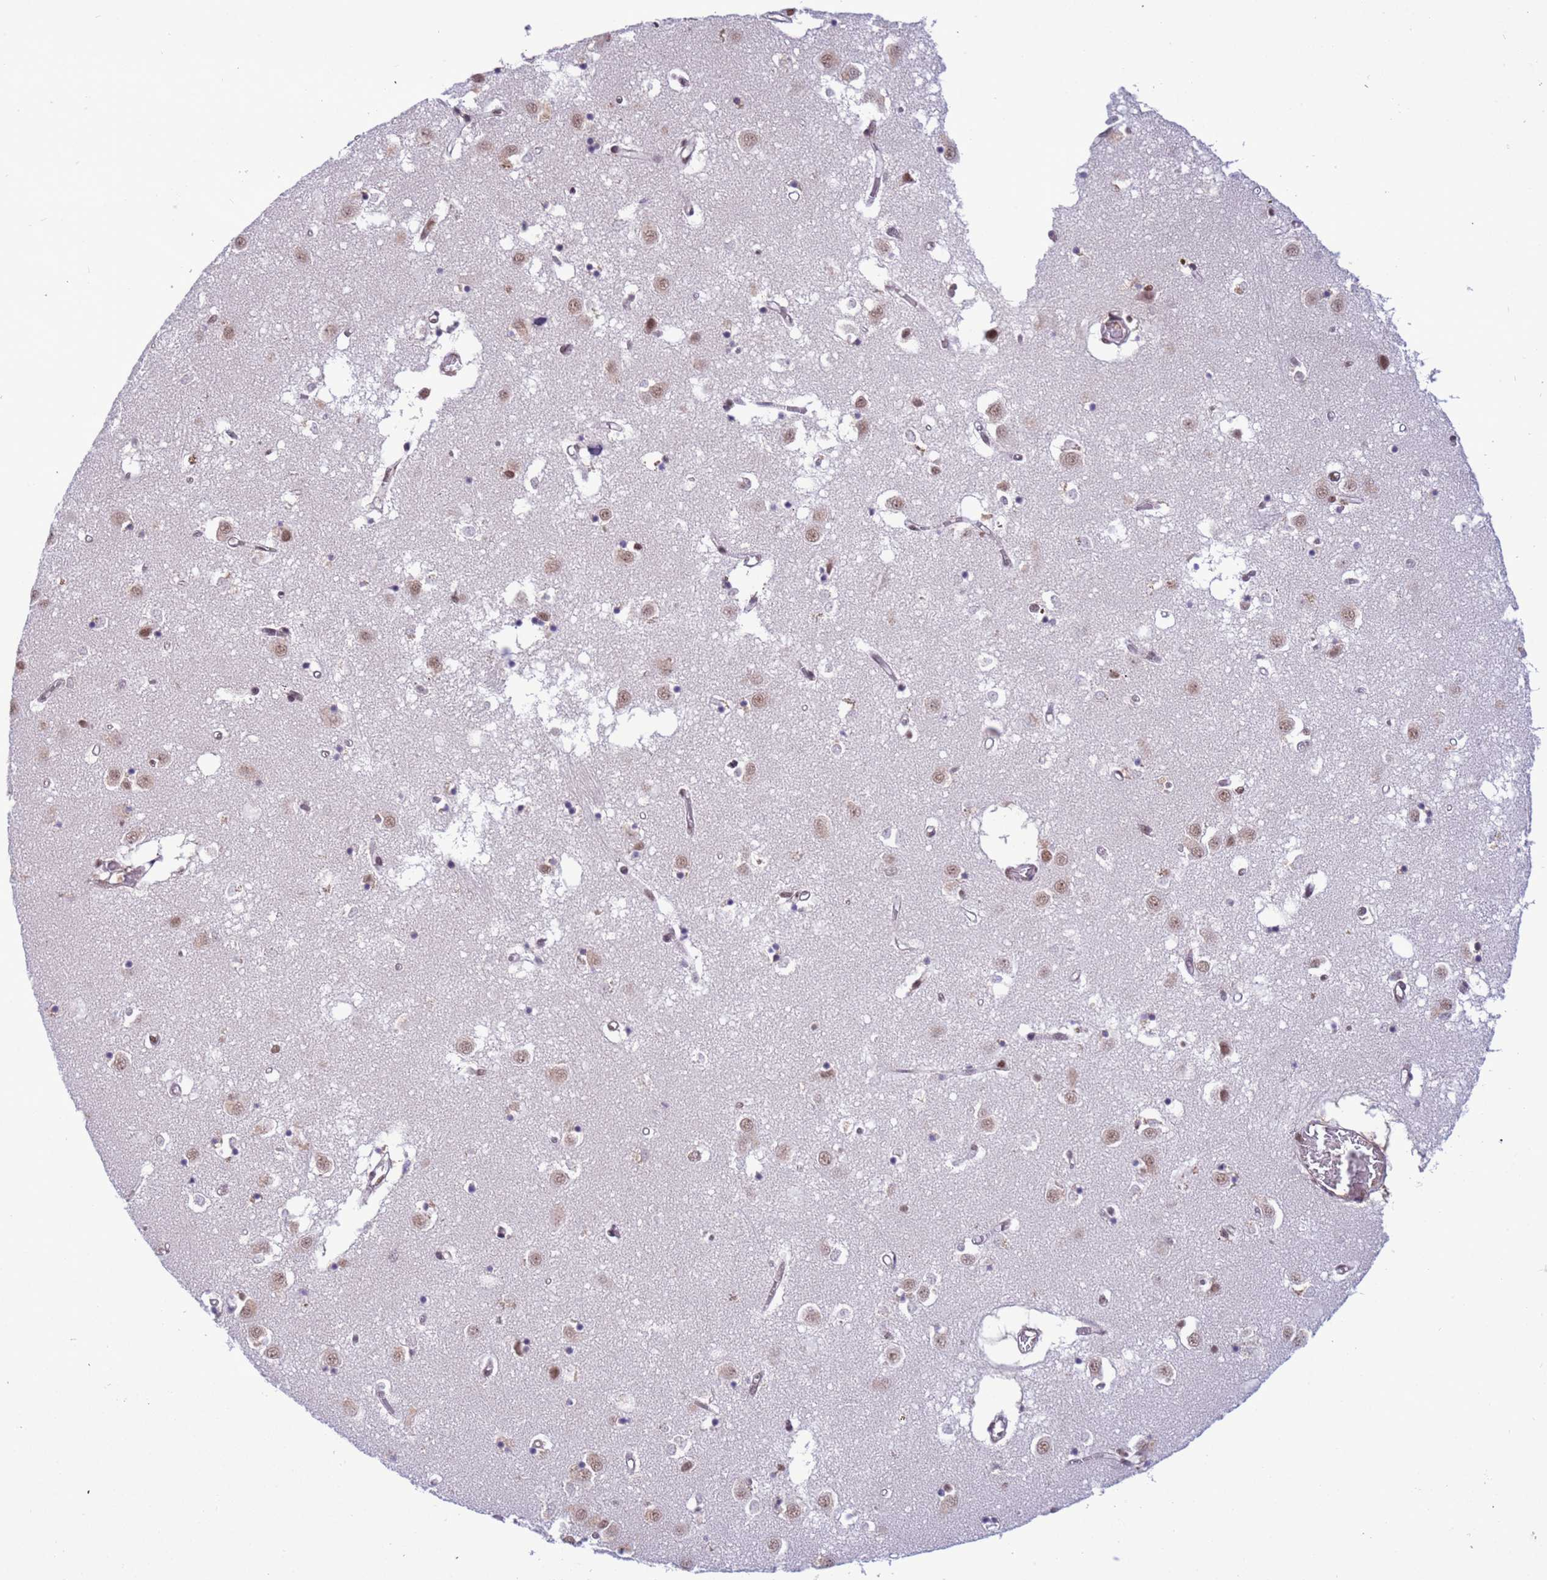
{"staining": {"intensity": "moderate", "quantity": "25%-75%", "location": "nuclear"}, "tissue": "caudate", "cell_type": "Glial cells", "image_type": "normal", "snomed": [{"axis": "morphology", "description": "Normal tissue, NOS"}, {"axis": "topography", "description": "Lateral ventricle wall"}], "caption": "Glial cells show medium levels of moderate nuclear expression in about 25%-75% of cells in benign caudate.", "gene": "SRRT", "patient": {"sex": "male", "age": 70}}